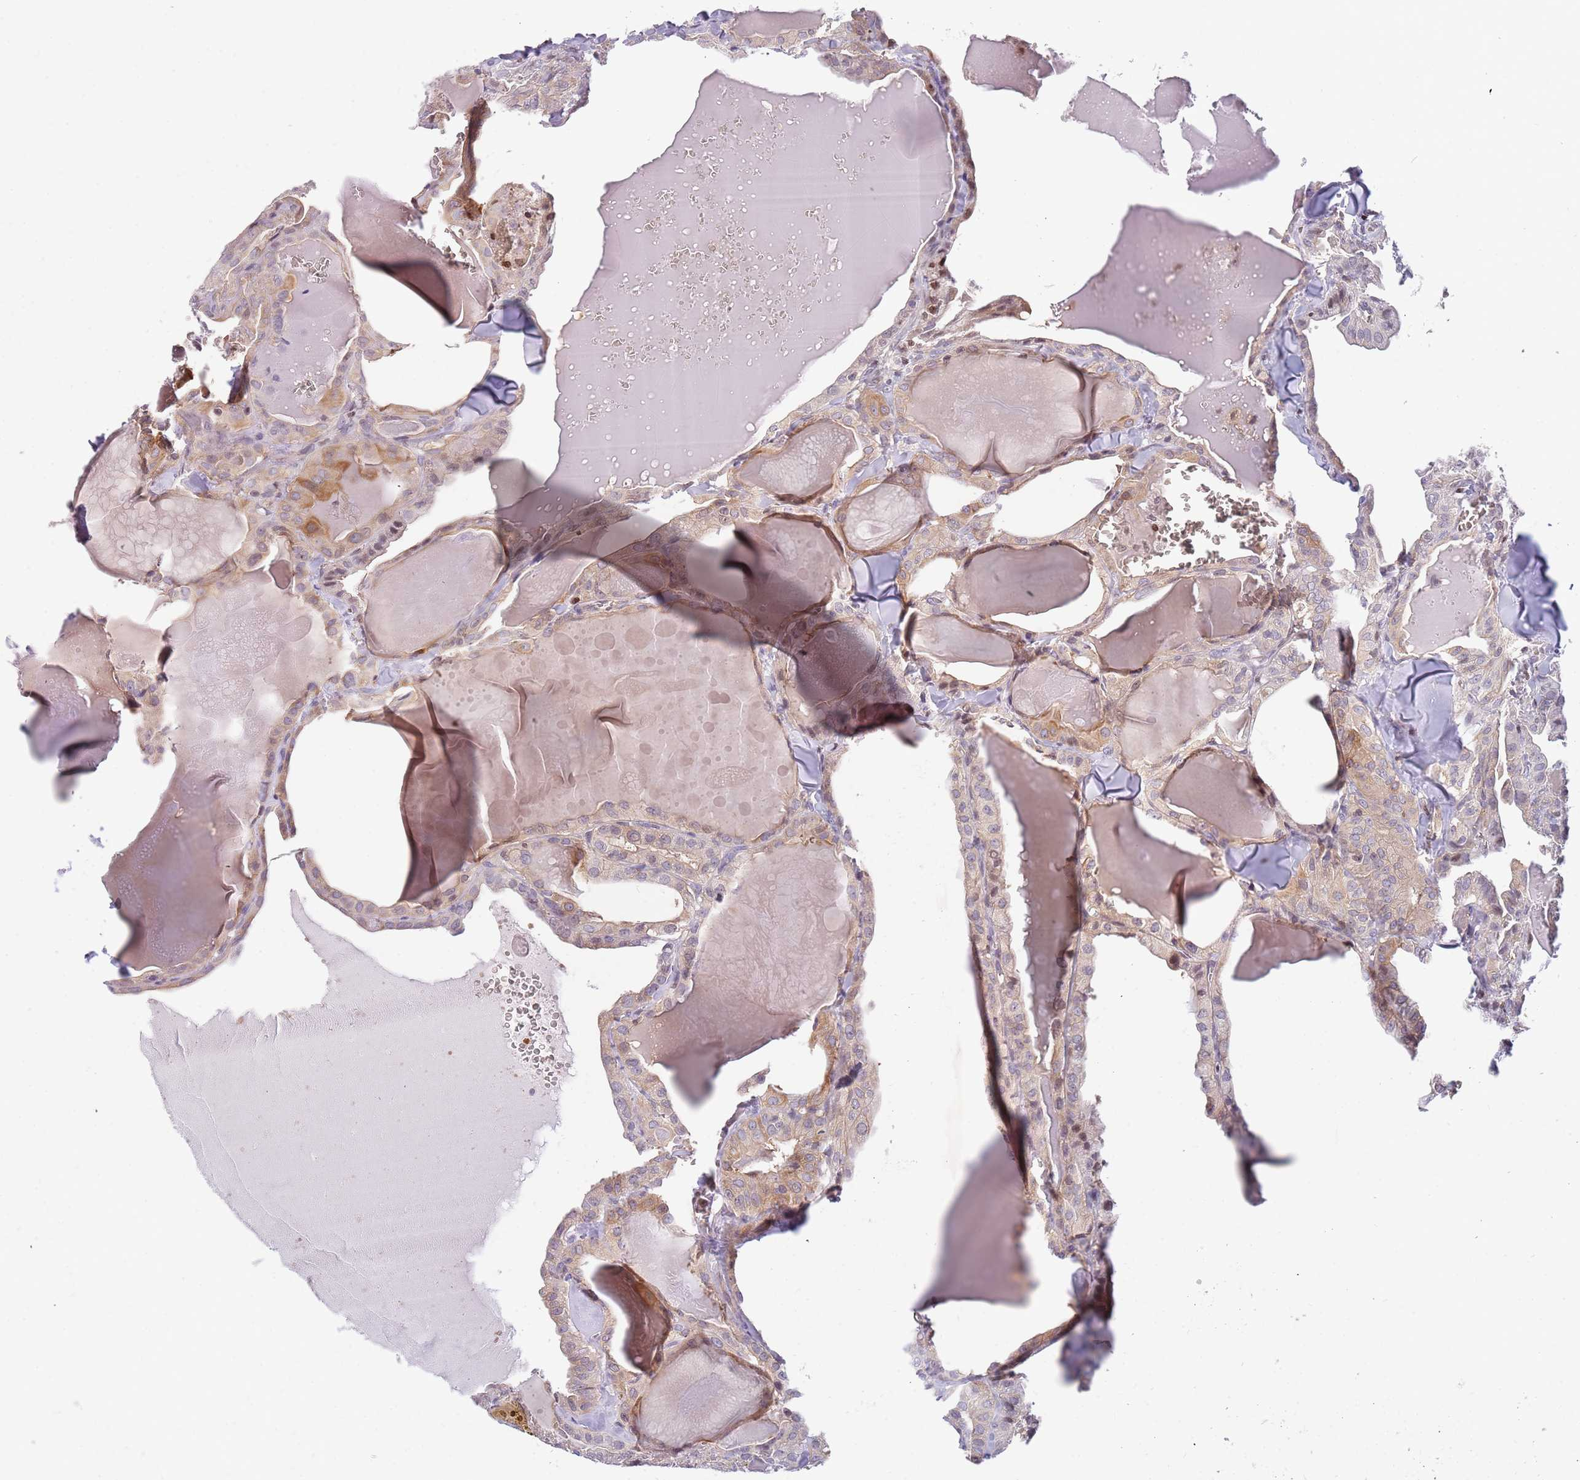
{"staining": {"intensity": "moderate", "quantity": "25%-75%", "location": "cytoplasmic/membranous"}, "tissue": "thyroid cancer", "cell_type": "Tumor cells", "image_type": "cancer", "snomed": [{"axis": "morphology", "description": "Papillary adenocarcinoma, NOS"}, {"axis": "topography", "description": "Thyroid gland"}], "caption": "An immunohistochemistry (IHC) micrograph of tumor tissue is shown. Protein staining in brown labels moderate cytoplasmic/membranous positivity in thyroid cancer within tumor cells. The staining is performed using DAB brown chromogen to label protein expression. The nuclei are counter-stained blue using hematoxylin.", "gene": "ARHGEF5", "patient": {"sex": "male", "age": 52}}